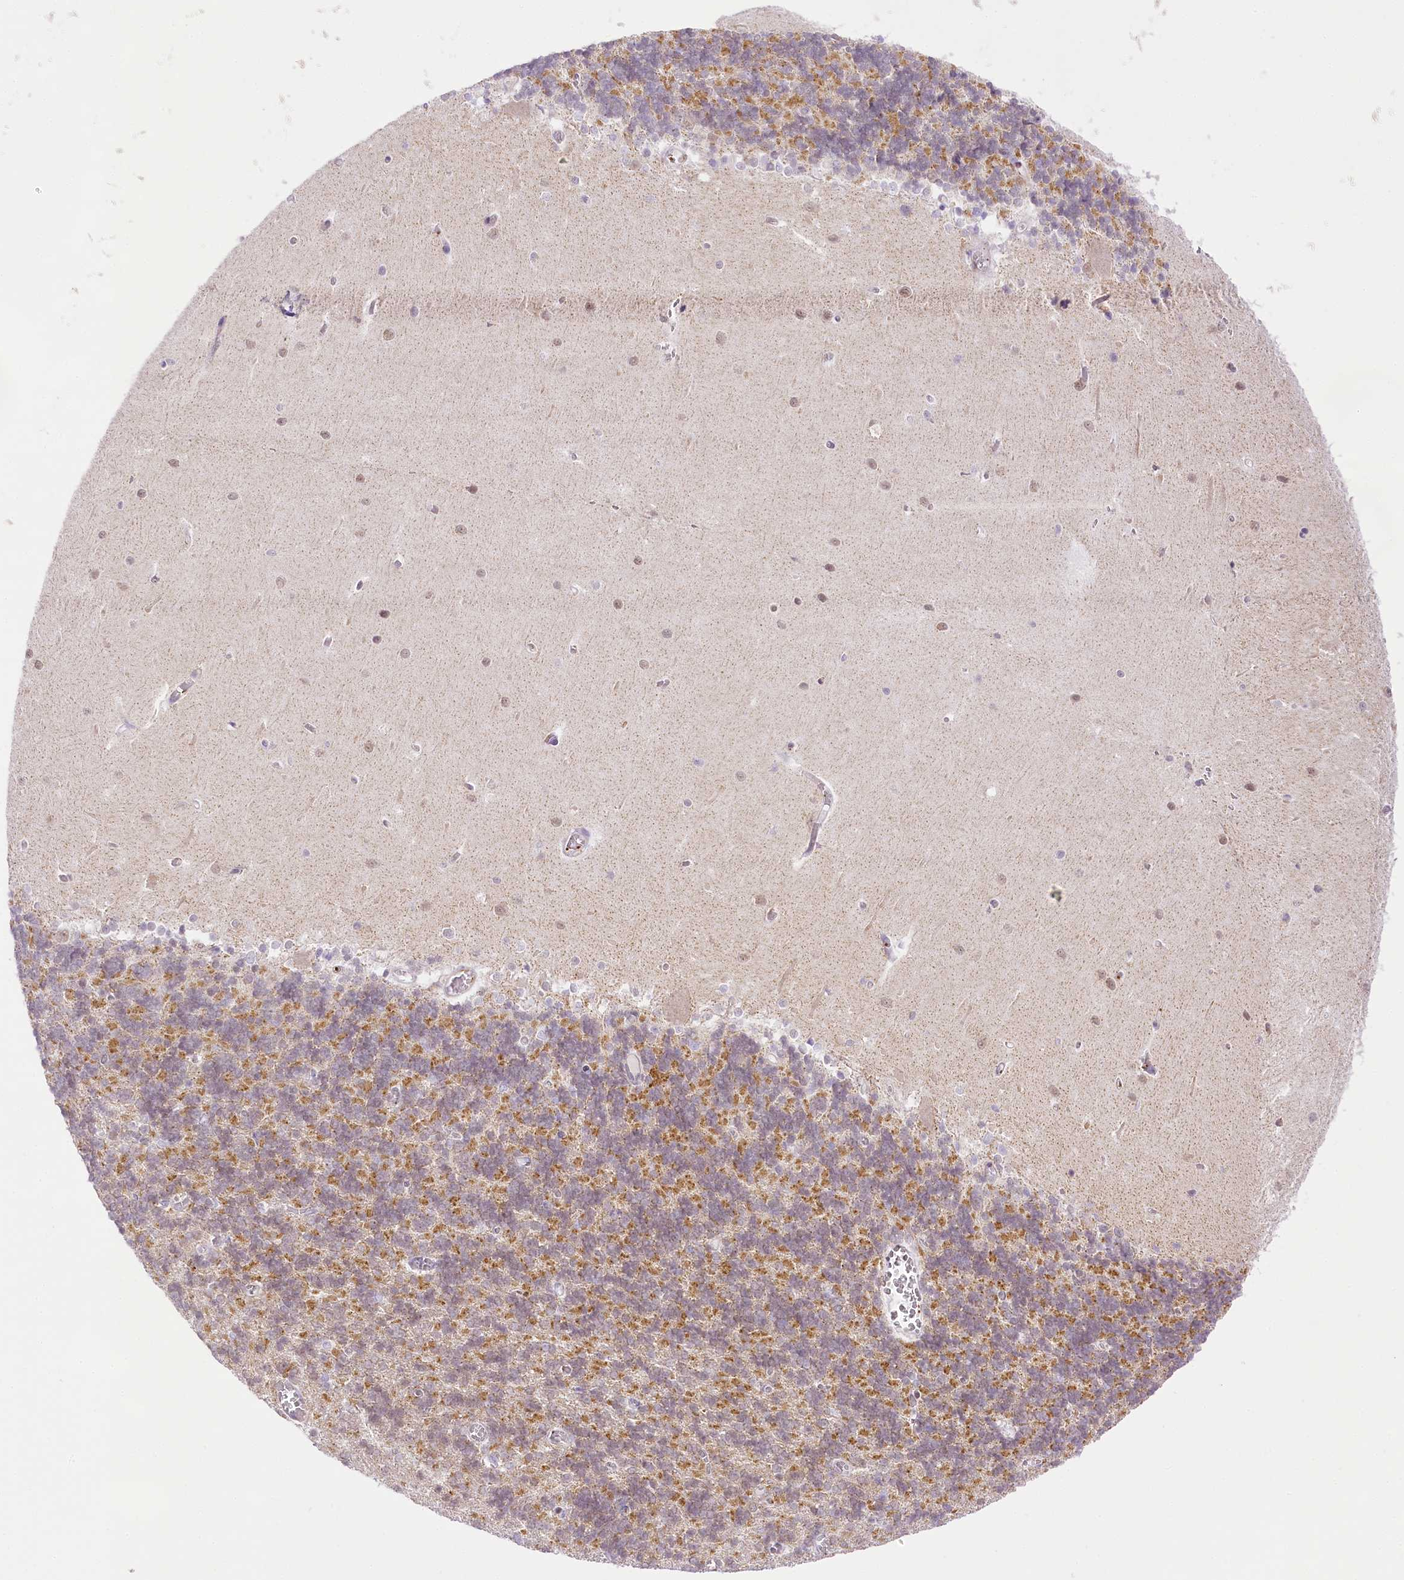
{"staining": {"intensity": "moderate", "quantity": "<25%", "location": "cytoplasmic/membranous"}, "tissue": "cerebellum", "cell_type": "Cells in granular layer", "image_type": "normal", "snomed": [{"axis": "morphology", "description": "Normal tissue, NOS"}, {"axis": "topography", "description": "Cerebellum"}], "caption": "Immunohistochemical staining of unremarkable human cerebellum displays low levels of moderate cytoplasmic/membranous expression in about <25% of cells in granular layer.", "gene": "CCDC30", "patient": {"sex": "male", "age": 37}}